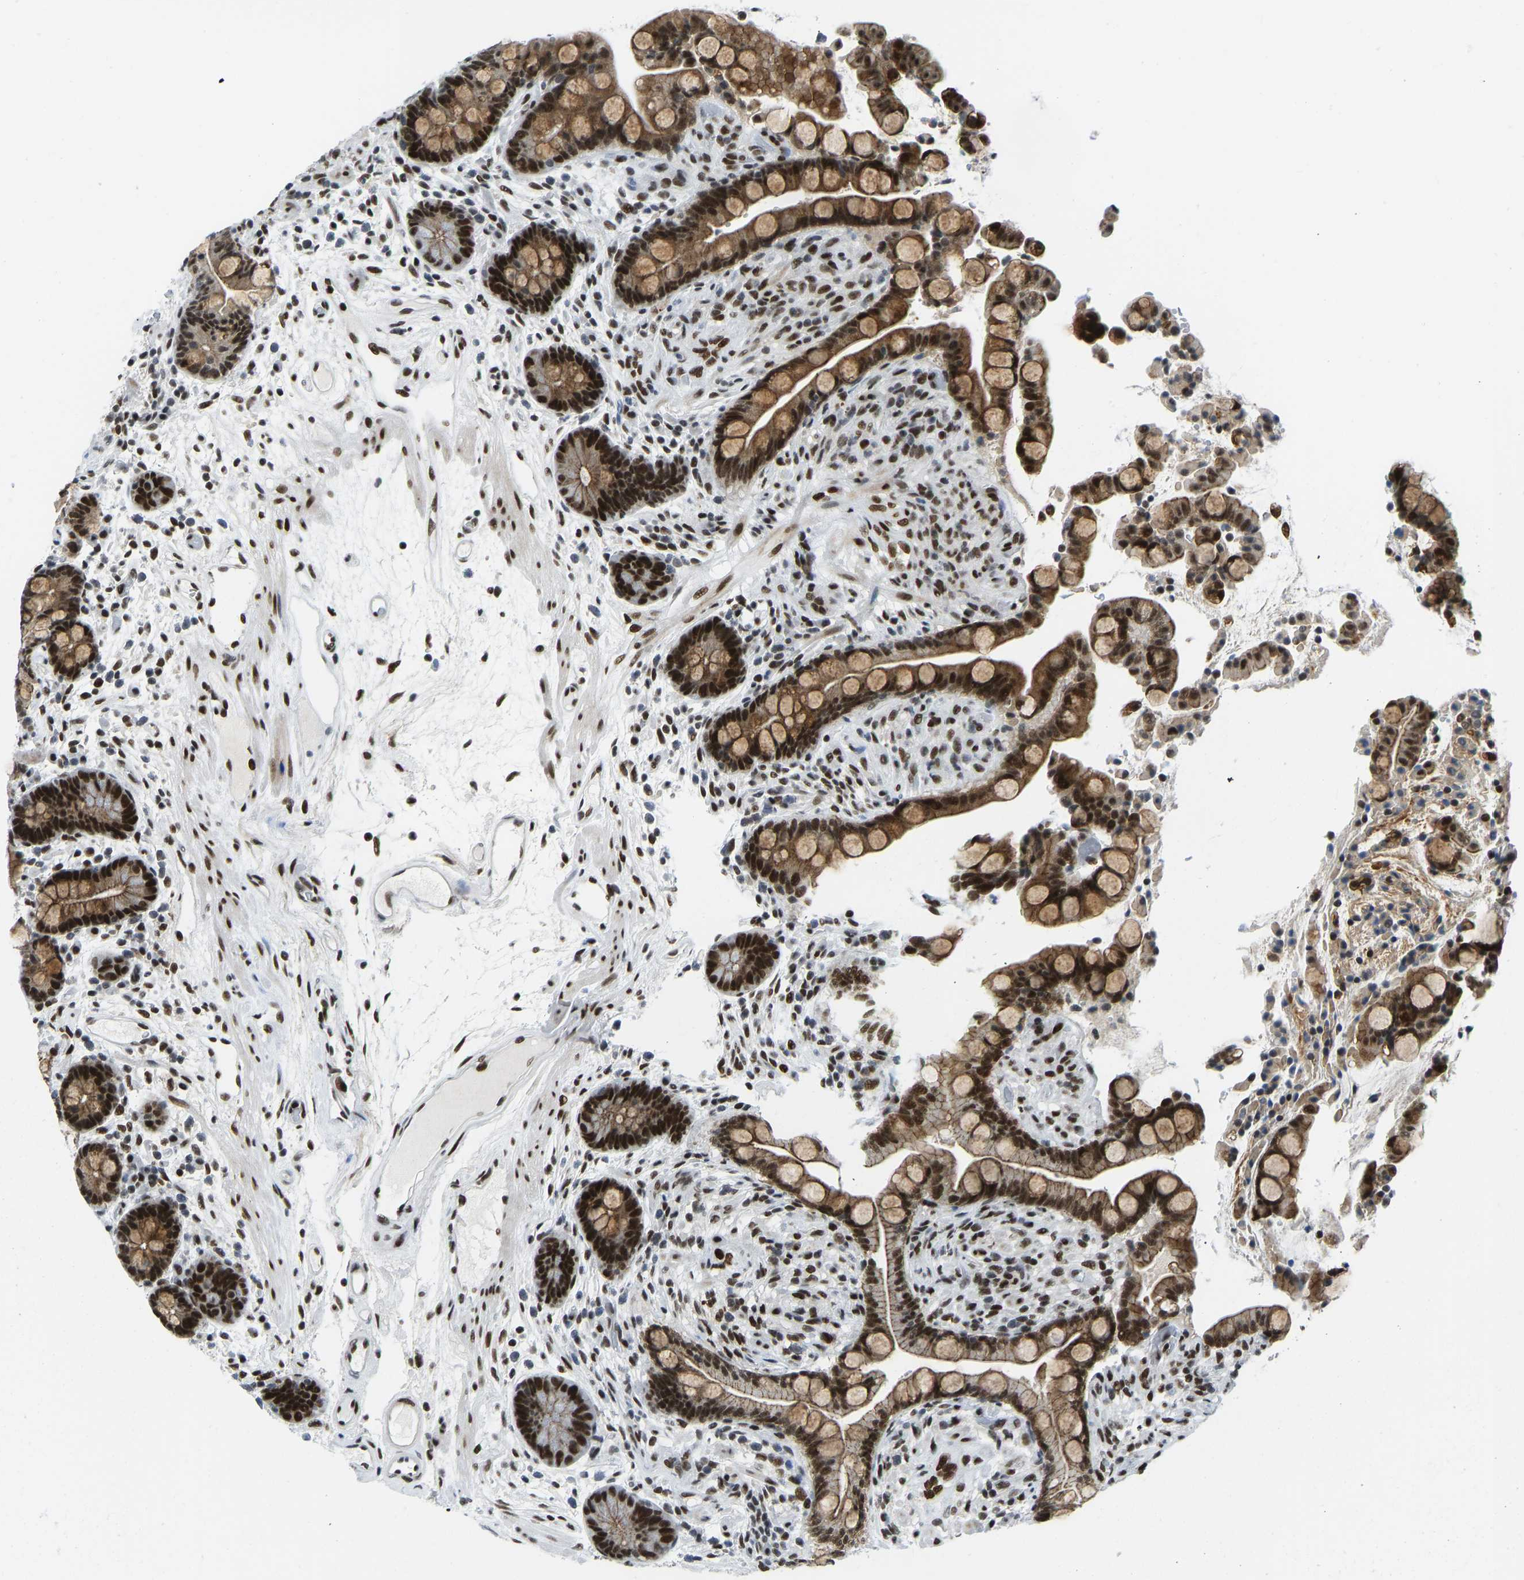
{"staining": {"intensity": "strong", "quantity": ">75%", "location": "nuclear"}, "tissue": "colon", "cell_type": "Endothelial cells", "image_type": "normal", "snomed": [{"axis": "morphology", "description": "Normal tissue, NOS"}, {"axis": "topography", "description": "Colon"}], "caption": "Approximately >75% of endothelial cells in benign human colon display strong nuclear protein expression as visualized by brown immunohistochemical staining.", "gene": "FOXK1", "patient": {"sex": "male", "age": 73}}